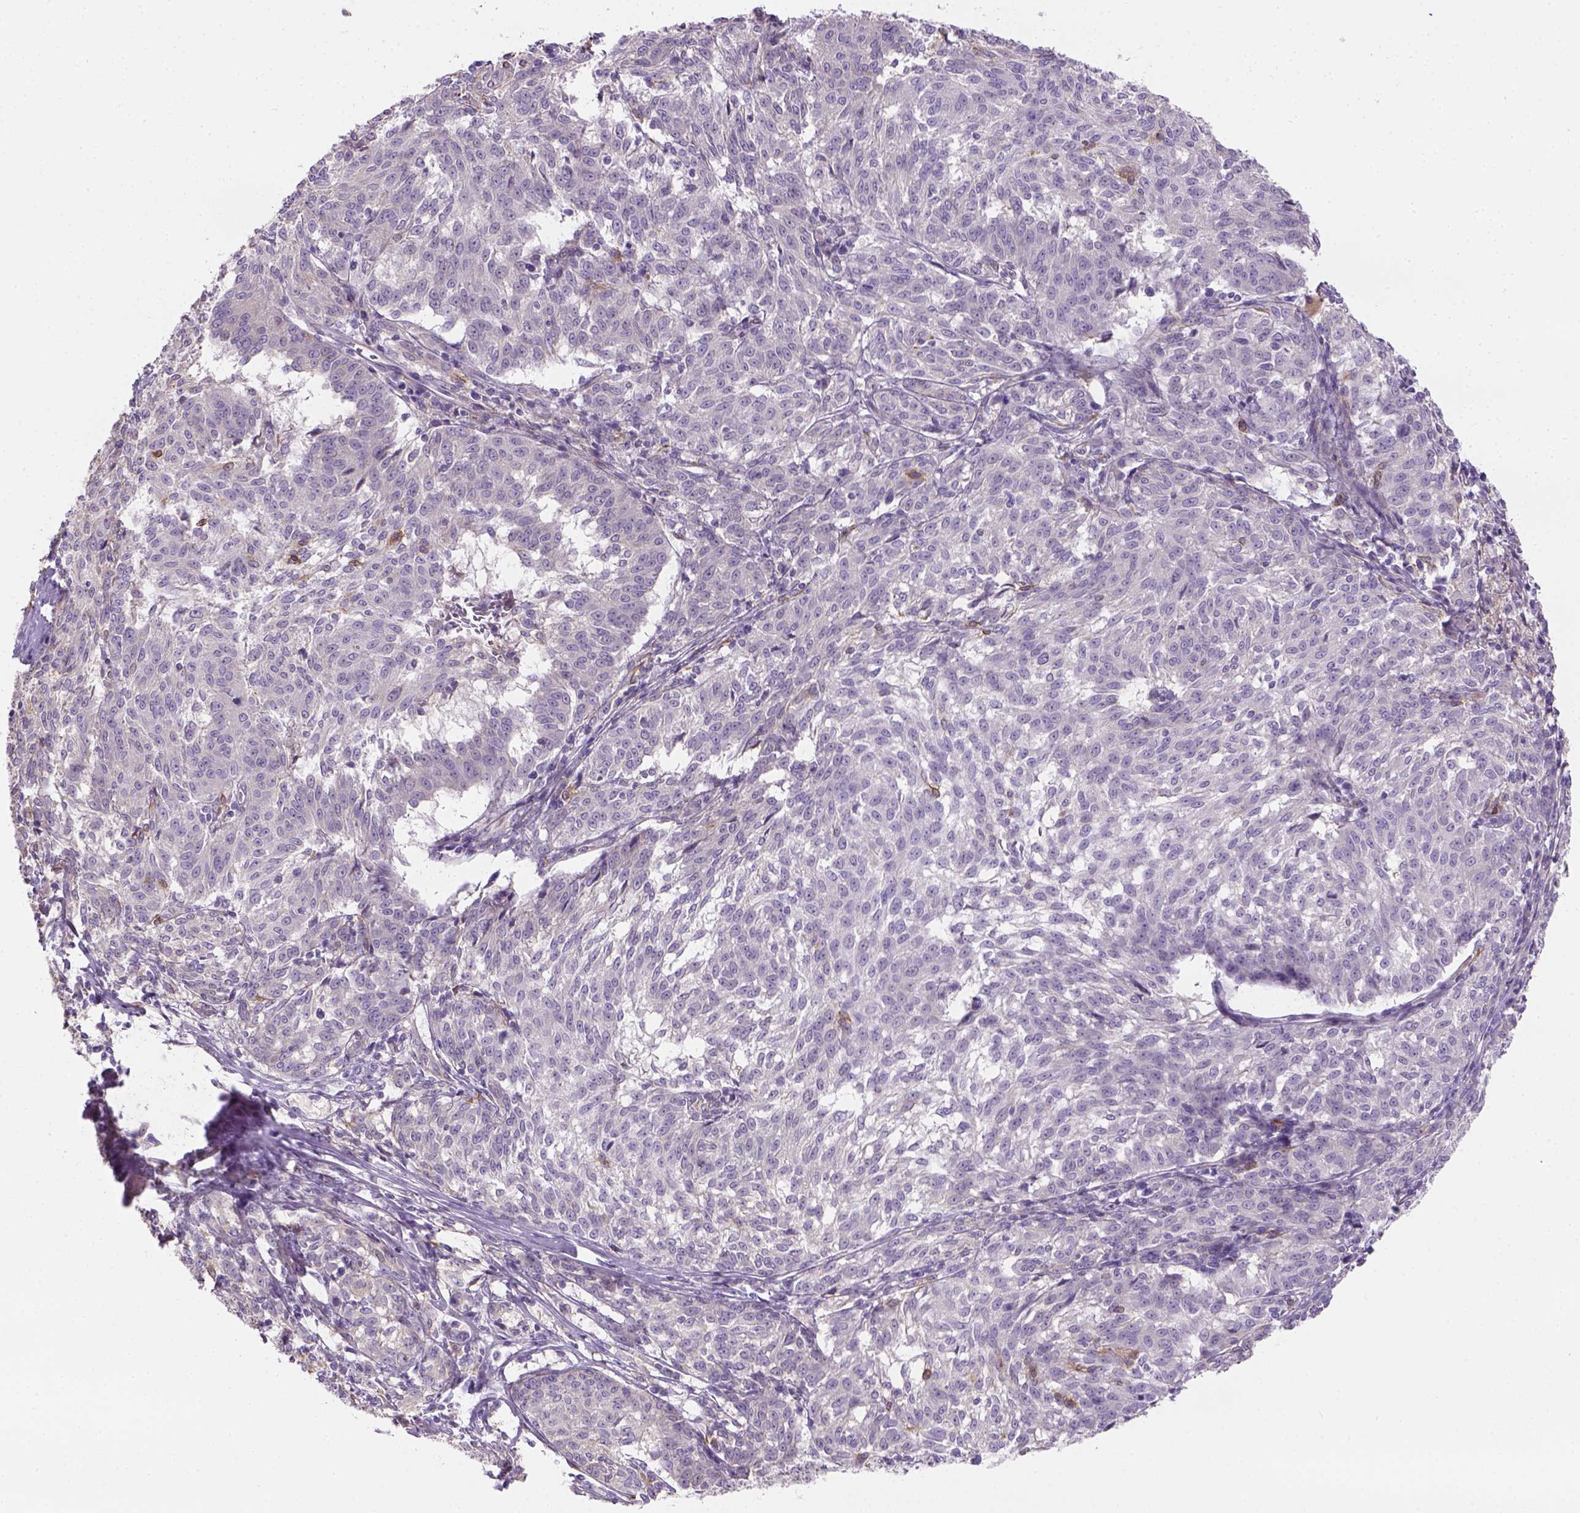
{"staining": {"intensity": "negative", "quantity": "none", "location": "none"}, "tissue": "melanoma", "cell_type": "Tumor cells", "image_type": "cancer", "snomed": [{"axis": "morphology", "description": "Malignant melanoma, NOS"}, {"axis": "topography", "description": "Skin"}], "caption": "DAB immunohistochemical staining of malignant melanoma reveals no significant positivity in tumor cells. Nuclei are stained in blue.", "gene": "CACNB1", "patient": {"sex": "female", "age": 72}}